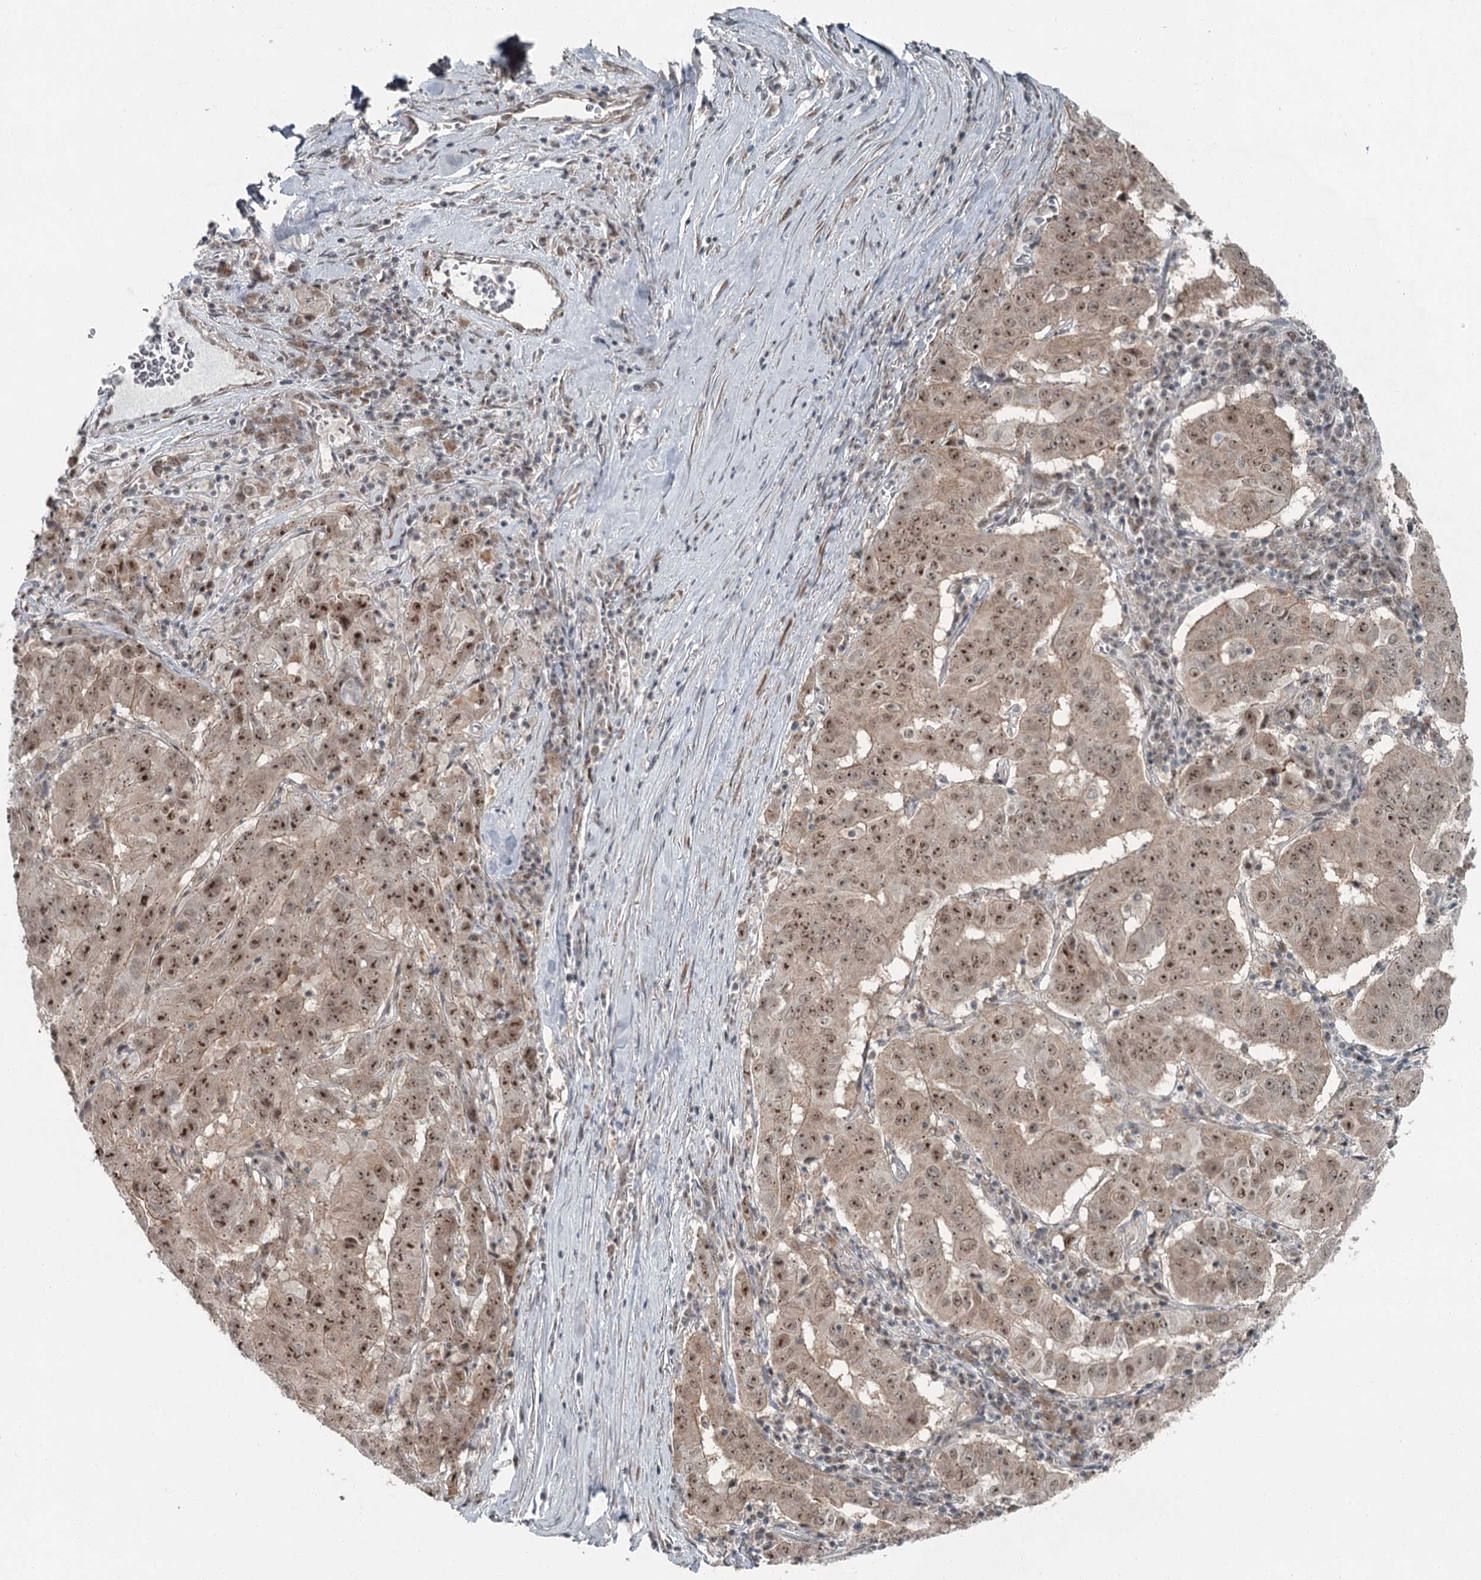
{"staining": {"intensity": "moderate", "quantity": ">75%", "location": "cytoplasmic/membranous,nuclear"}, "tissue": "pancreatic cancer", "cell_type": "Tumor cells", "image_type": "cancer", "snomed": [{"axis": "morphology", "description": "Adenocarcinoma, NOS"}, {"axis": "topography", "description": "Pancreas"}], "caption": "Protein expression by immunohistochemistry (IHC) reveals moderate cytoplasmic/membranous and nuclear expression in approximately >75% of tumor cells in pancreatic cancer. (brown staining indicates protein expression, while blue staining denotes nuclei).", "gene": "EXOSC1", "patient": {"sex": "male", "age": 63}}